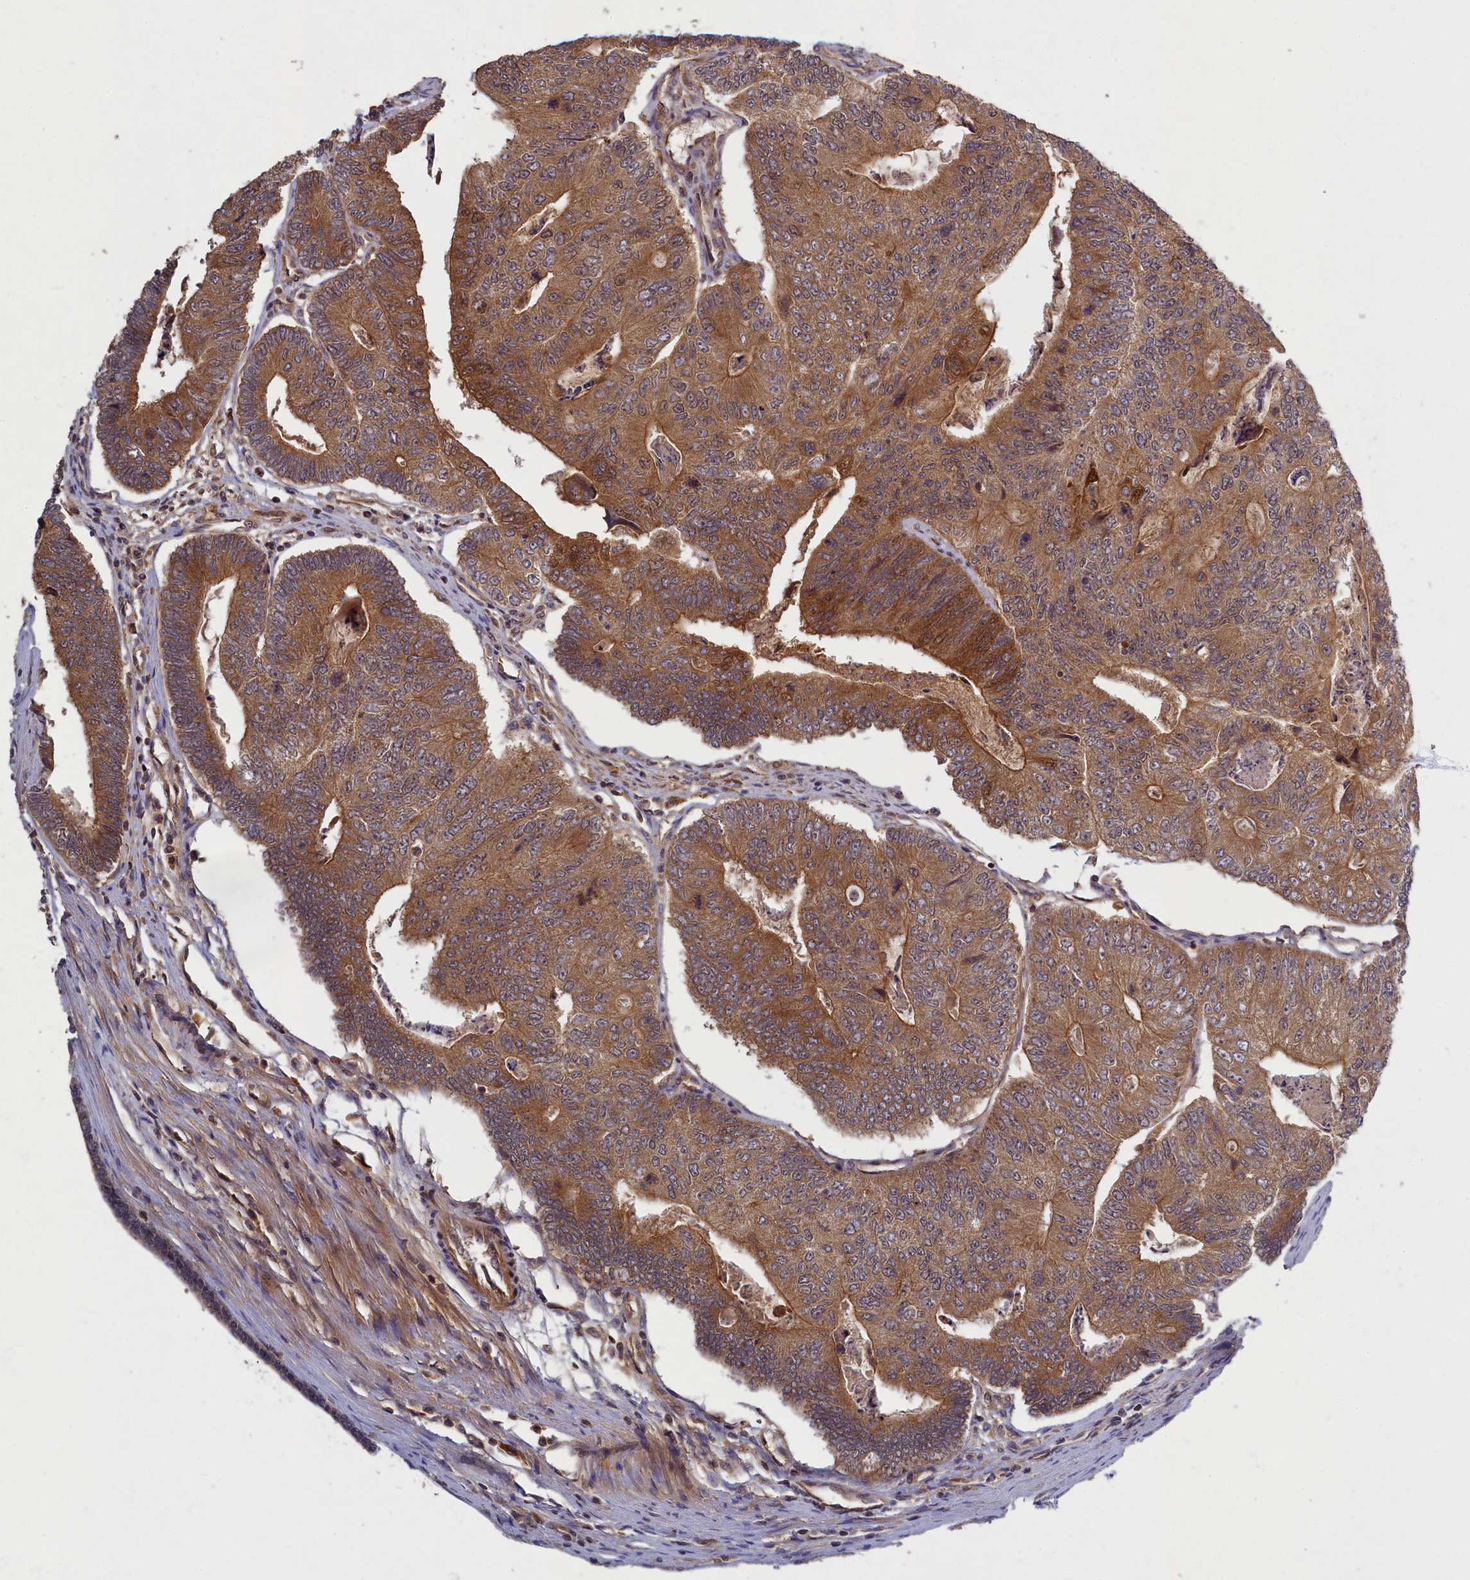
{"staining": {"intensity": "moderate", "quantity": ">75%", "location": "cytoplasmic/membranous"}, "tissue": "colorectal cancer", "cell_type": "Tumor cells", "image_type": "cancer", "snomed": [{"axis": "morphology", "description": "Adenocarcinoma, NOS"}, {"axis": "topography", "description": "Colon"}], "caption": "Colorectal cancer stained with immunohistochemistry (IHC) displays moderate cytoplasmic/membranous positivity in about >75% of tumor cells.", "gene": "BICD1", "patient": {"sex": "female", "age": 67}}